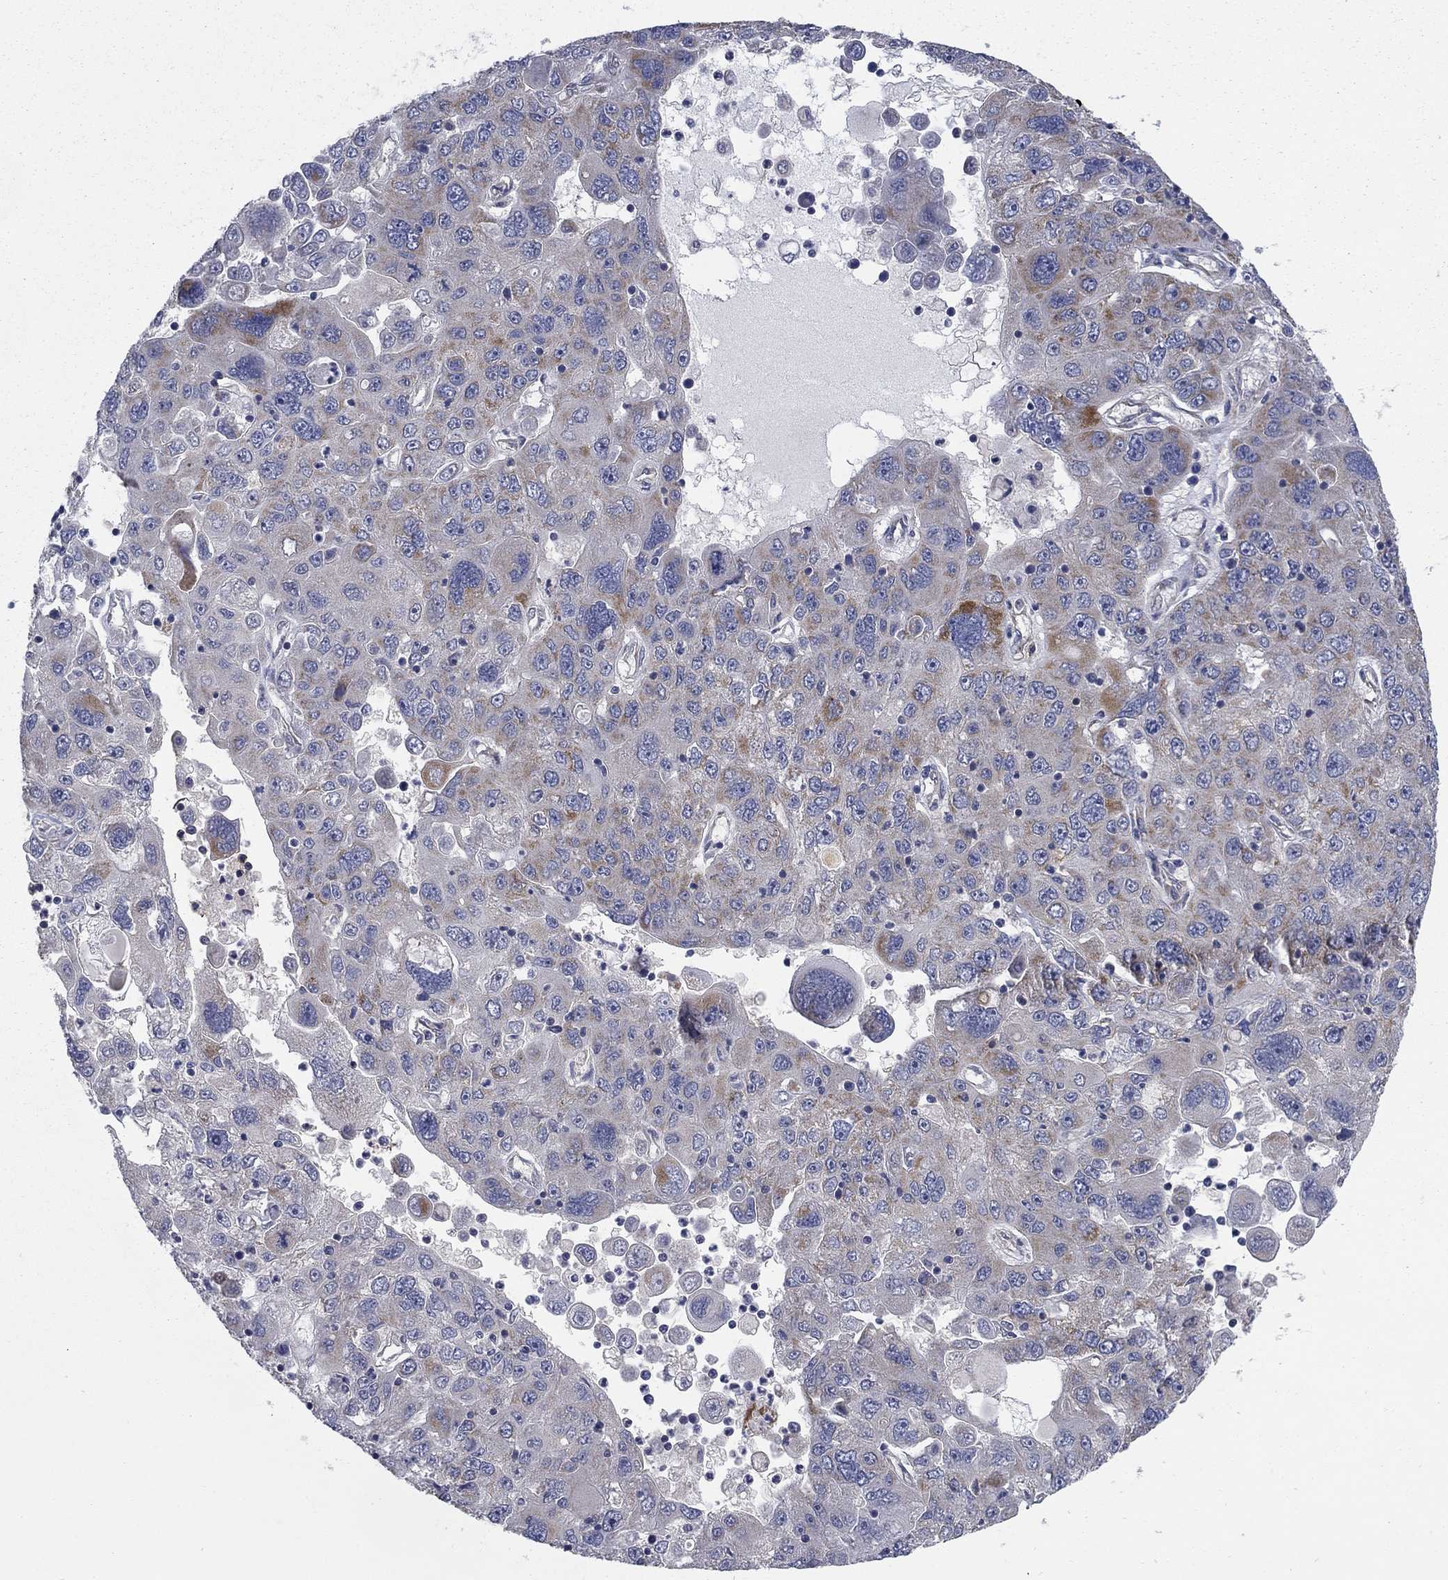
{"staining": {"intensity": "moderate", "quantity": "<25%", "location": "cytoplasmic/membranous"}, "tissue": "stomach cancer", "cell_type": "Tumor cells", "image_type": "cancer", "snomed": [{"axis": "morphology", "description": "Adenocarcinoma, NOS"}, {"axis": "topography", "description": "Stomach"}], "caption": "Approximately <25% of tumor cells in stomach adenocarcinoma exhibit moderate cytoplasmic/membranous protein positivity as visualized by brown immunohistochemical staining.", "gene": "NME7", "patient": {"sex": "male", "age": 56}}